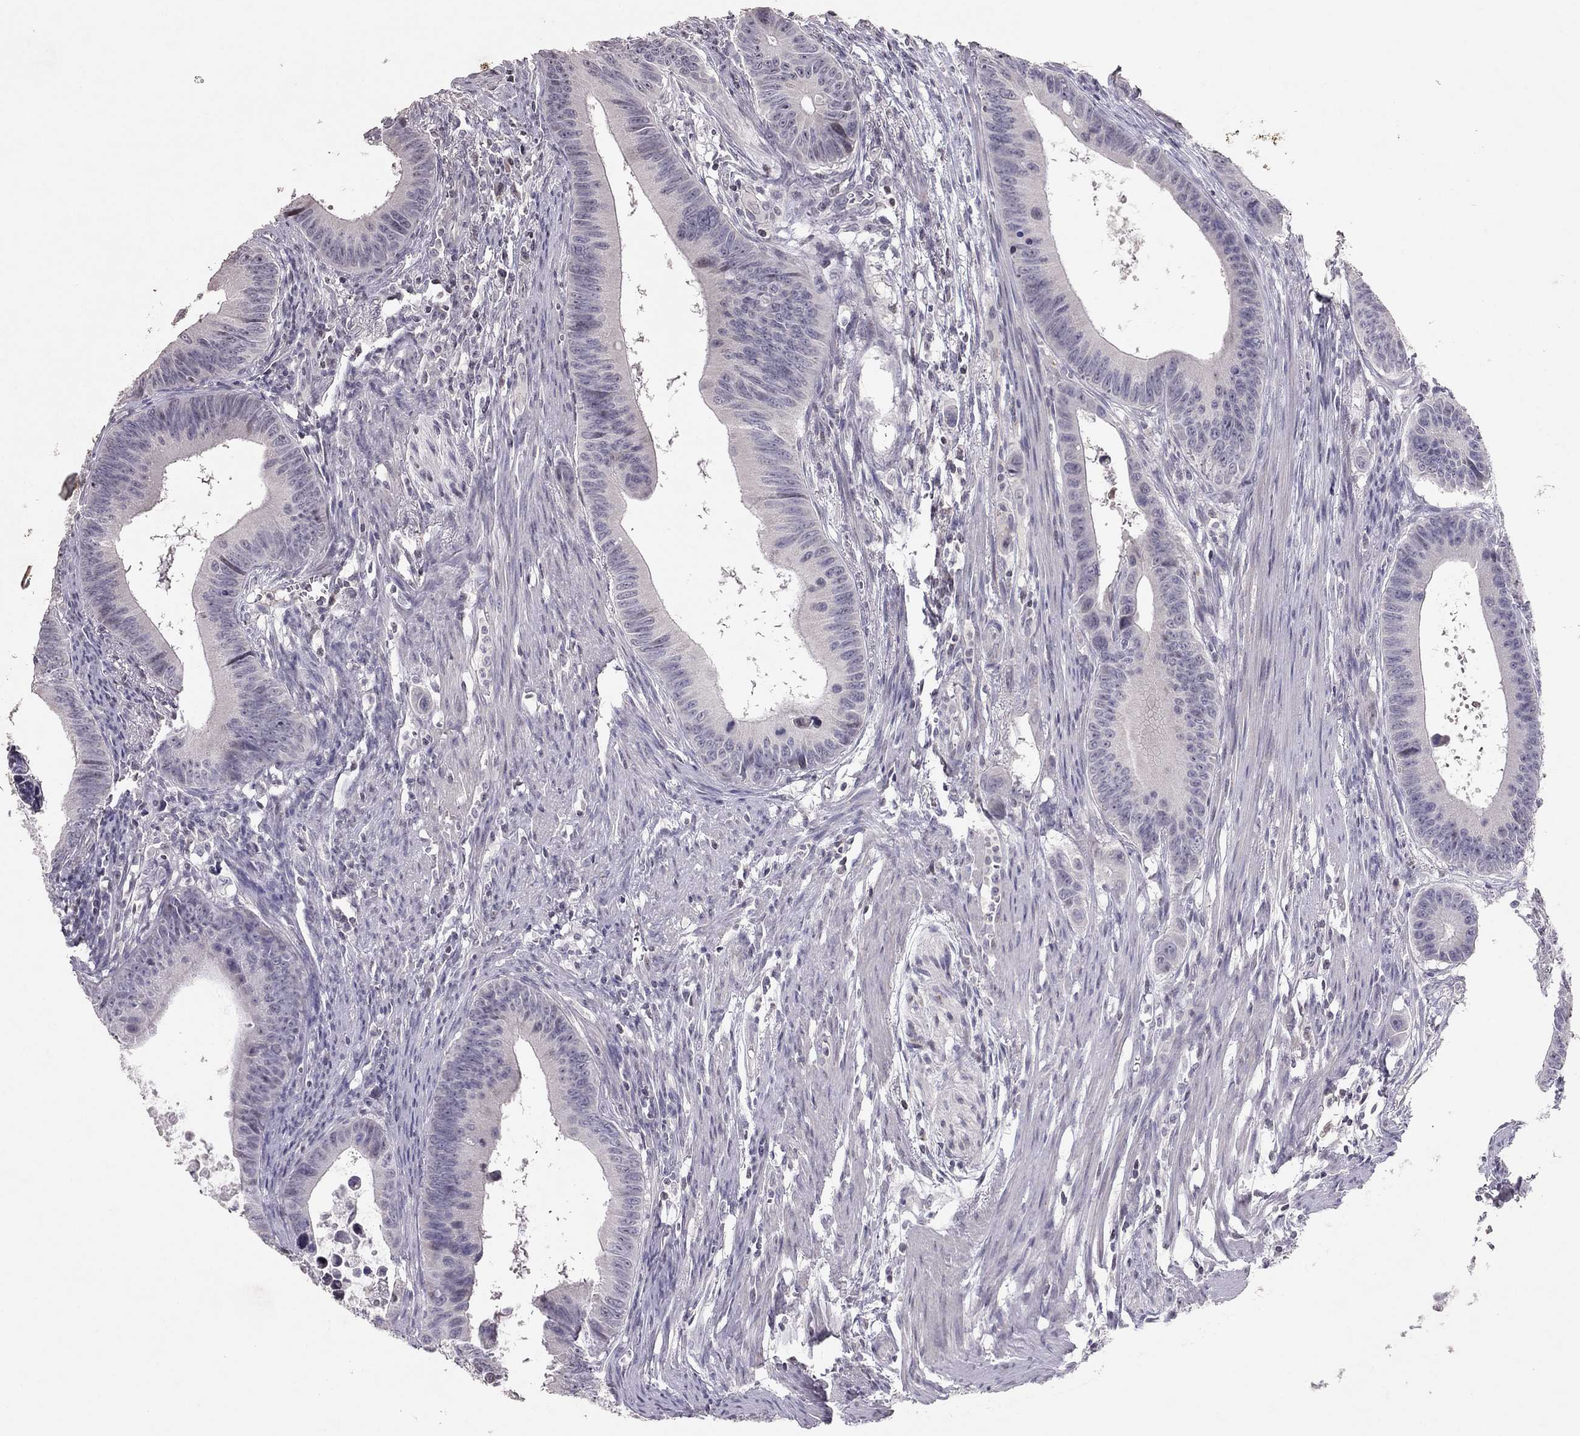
{"staining": {"intensity": "negative", "quantity": "none", "location": "none"}, "tissue": "colorectal cancer", "cell_type": "Tumor cells", "image_type": "cancer", "snomed": [{"axis": "morphology", "description": "Adenocarcinoma, NOS"}, {"axis": "topography", "description": "Colon"}], "caption": "Immunohistochemistry (IHC) photomicrograph of colorectal cancer stained for a protein (brown), which demonstrates no expression in tumor cells.", "gene": "TSHB", "patient": {"sex": "female", "age": 87}}